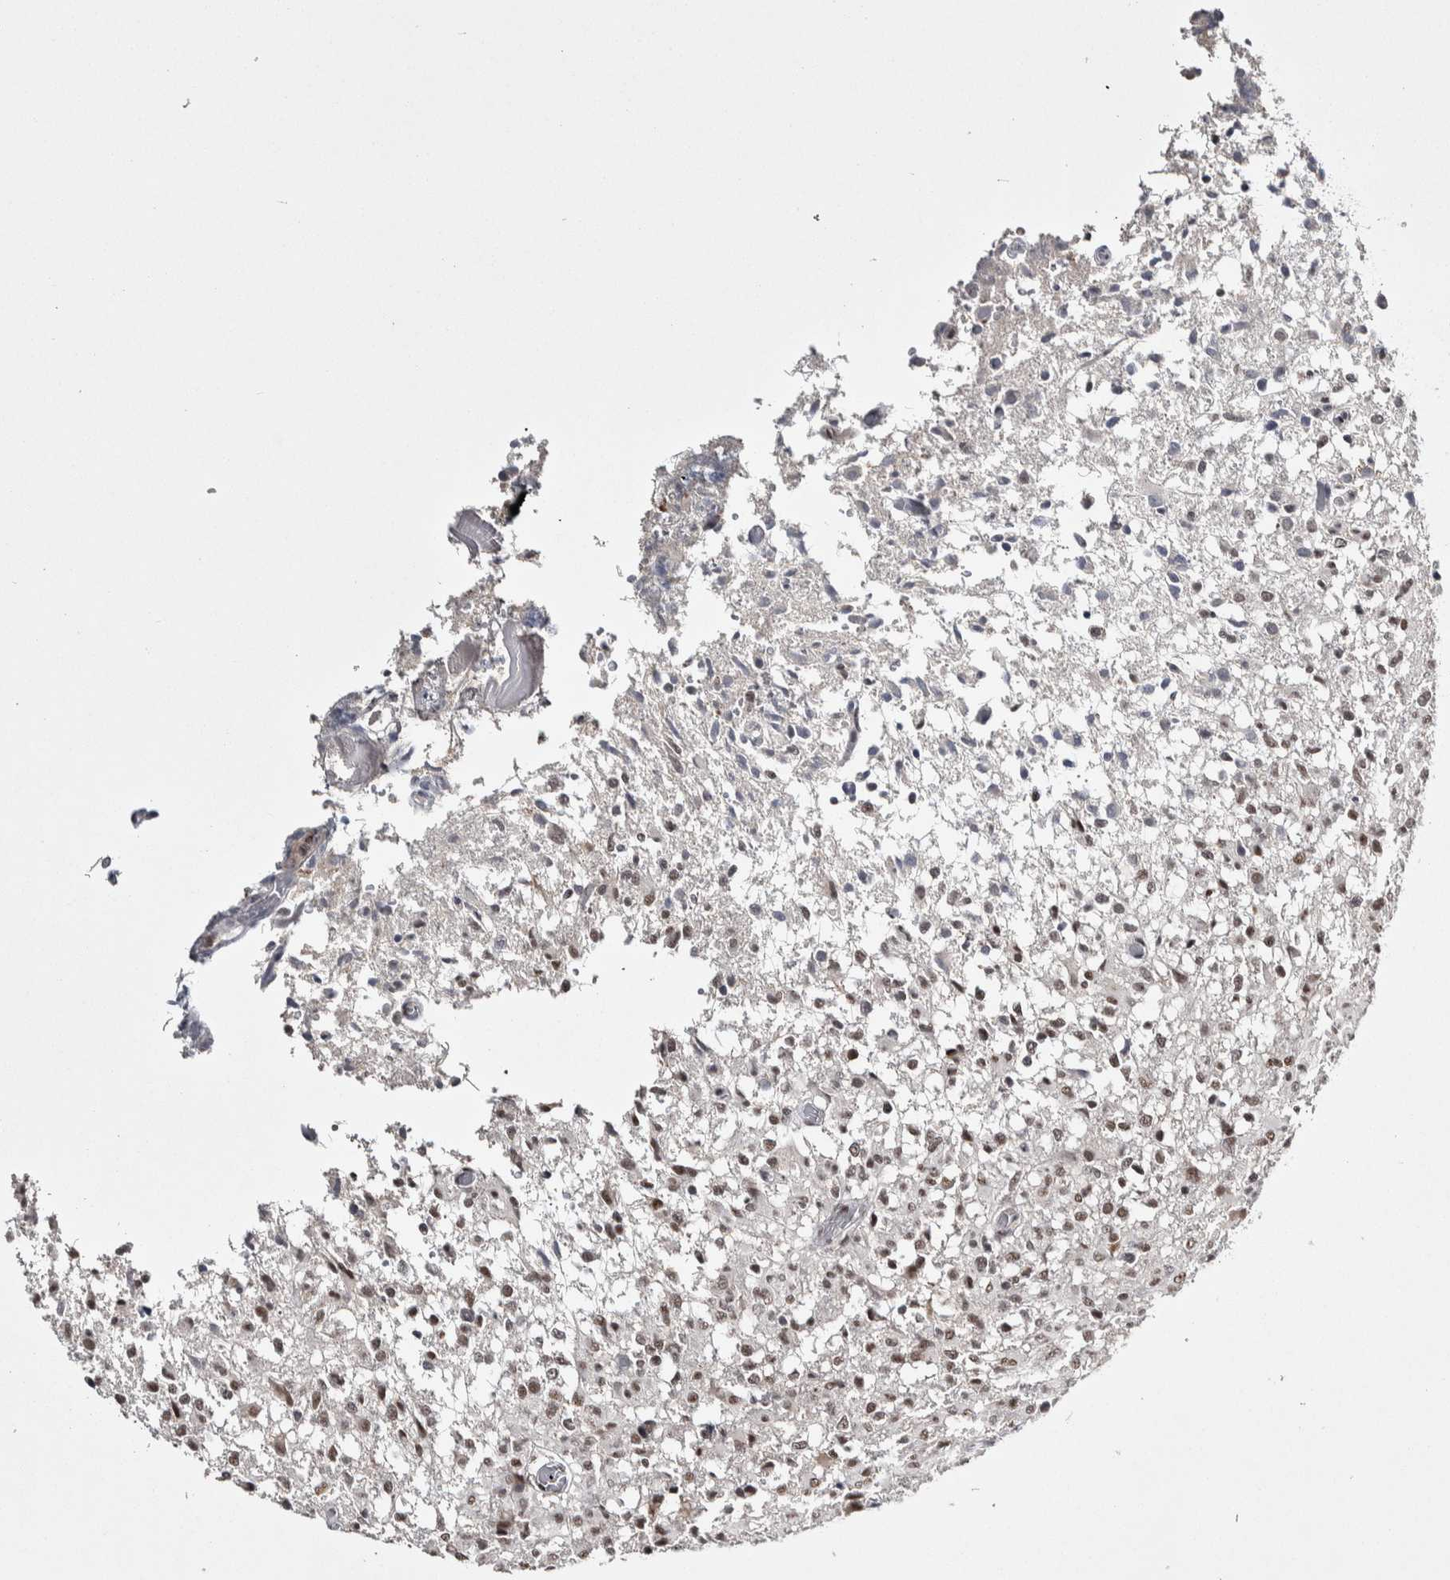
{"staining": {"intensity": "weak", "quantity": ">75%", "location": "nuclear"}, "tissue": "glioma", "cell_type": "Tumor cells", "image_type": "cancer", "snomed": [{"axis": "morphology", "description": "Glioma, malignant, High grade"}, {"axis": "topography", "description": "Brain"}], "caption": "An image of human glioma stained for a protein exhibits weak nuclear brown staining in tumor cells.", "gene": "ASPN", "patient": {"sex": "female", "age": 57}}